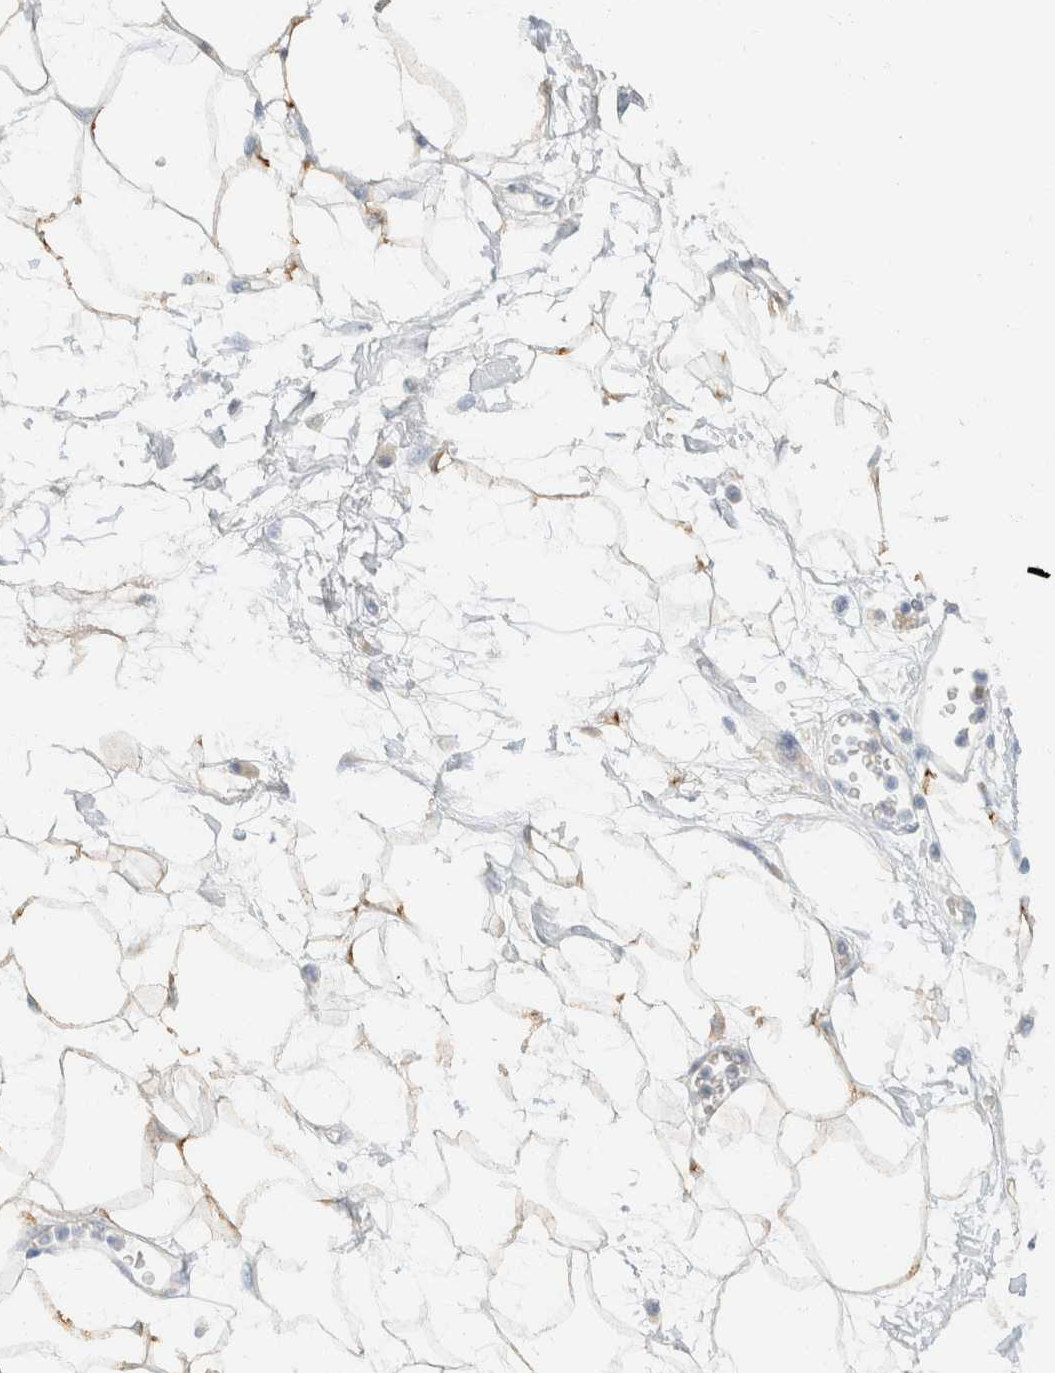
{"staining": {"intensity": "moderate", "quantity": "<25%", "location": "cytoplasmic/membranous"}, "tissue": "adipose tissue", "cell_type": "Adipocytes", "image_type": "normal", "snomed": [{"axis": "morphology", "description": "Normal tissue, NOS"}, {"axis": "morphology", "description": "Adenocarcinoma, NOS"}, {"axis": "topography", "description": "Duodenum"}, {"axis": "topography", "description": "Peripheral nerve tissue"}], "caption": "A micrograph of human adipose tissue stained for a protein exhibits moderate cytoplasmic/membranous brown staining in adipocytes. (Stains: DAB in brown, nuclei in blue, Microscopy: brightfield microscopy at high magnification).", "gene": "SH3GLB2", "patient": {"sex": "female", "age": 60}}